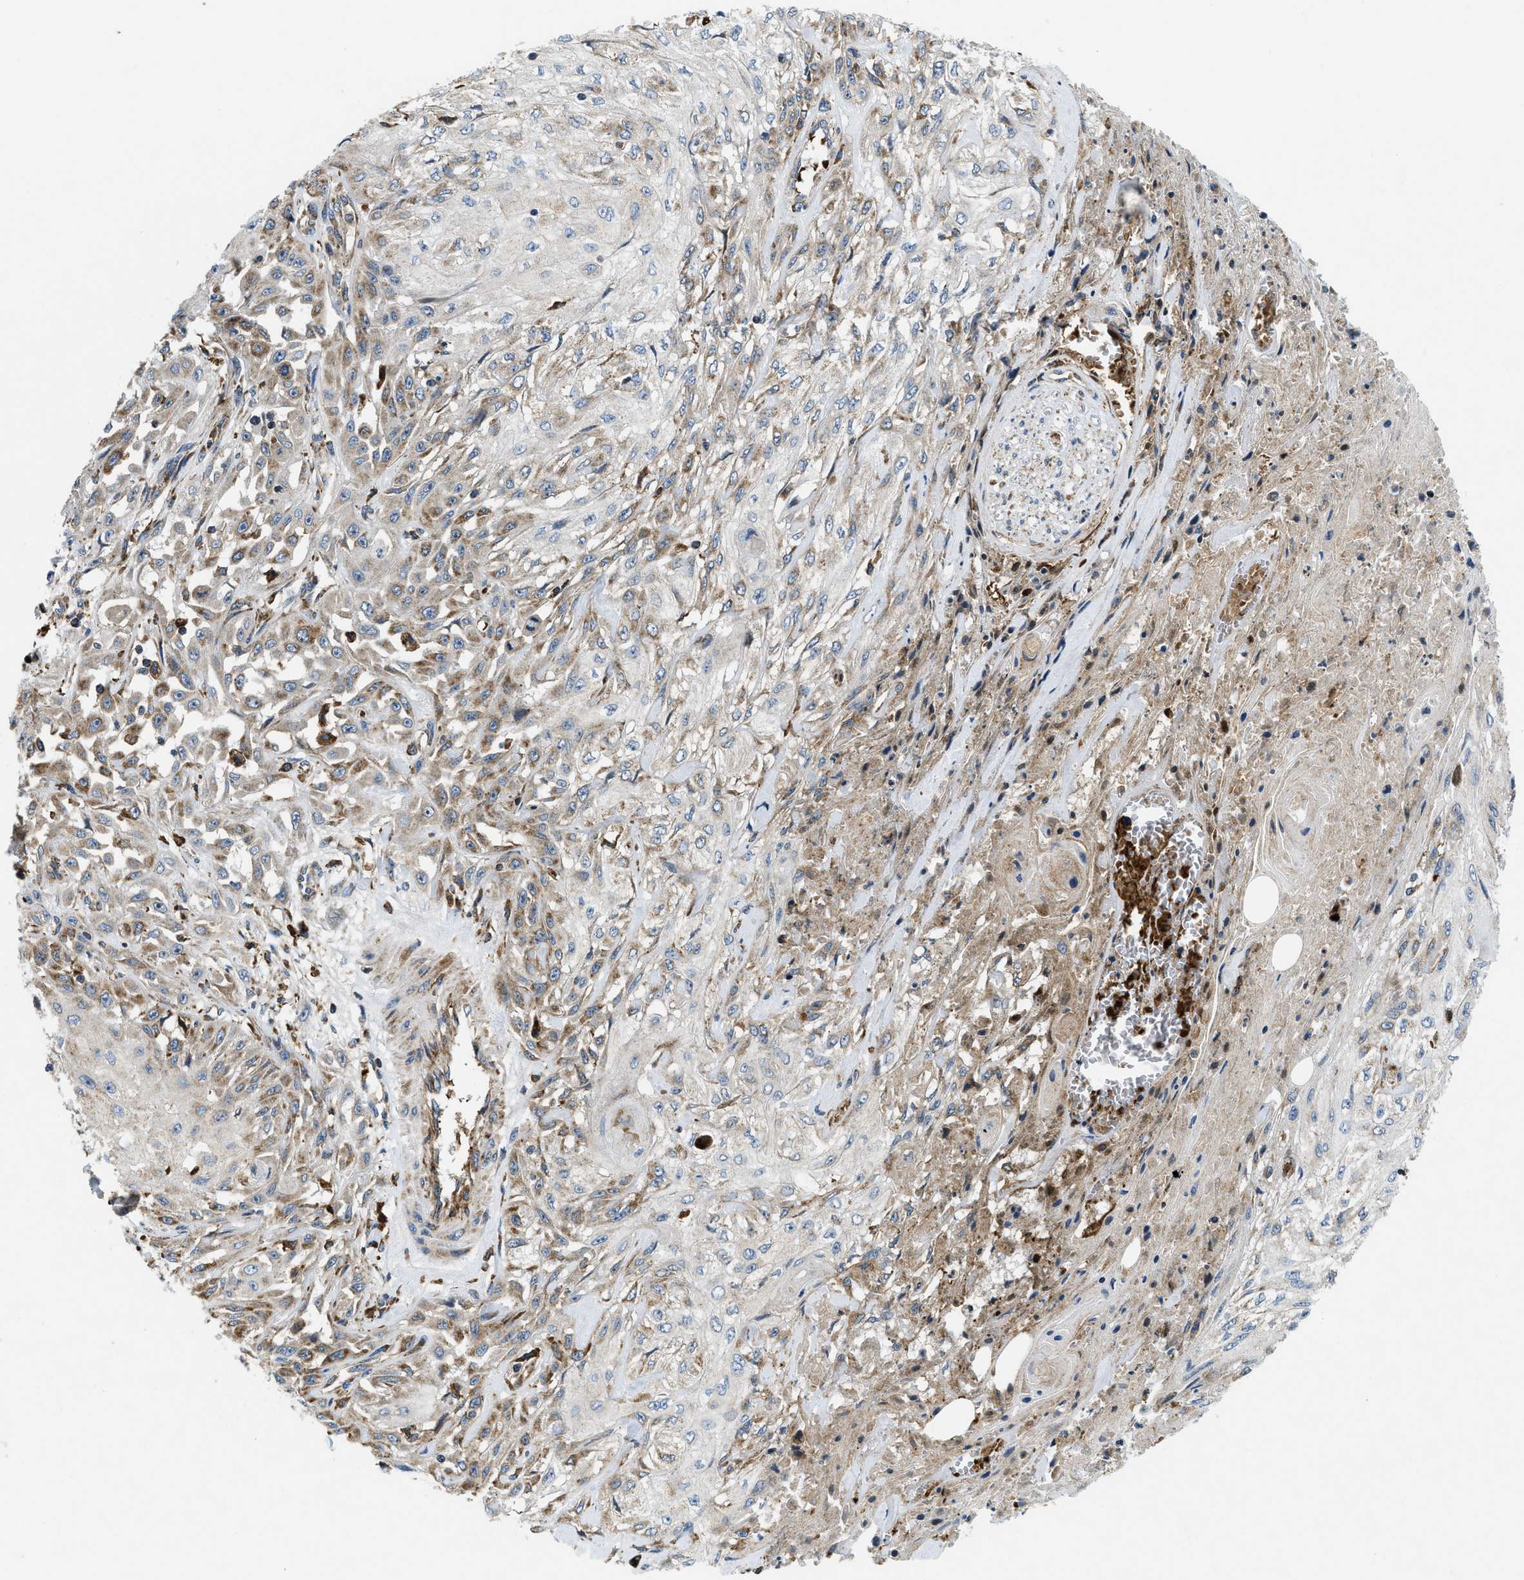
{"staining": {"intensity": "moderate", "quantity": "25%-75%", "location": "cytoplasmic/membranous"}, "tissue": "skin cancer", "cell_type": "Tumor cells", "image_type": "cancer", "snomed": [{"axis": "morphology", "description": "Squamous cell carcinoma, NOS"}, {"axis": "morphology", "description": "Squamous cell carcinoma, metastatic, NOS"}, {"axis": "topography", "description": "Skin"}, {"axis": "topography", "description": "Lymph node"}], "caption": "DAB (3,3'-diaminobenzidine) immunohistochemical staining of skin cancer (metastatic squamous cell carcinoma) displays moderate cytoplasmic/membranous protein positivity in about 25%-75% of tumor cells. (Stains: DAB in brown, nuclei in blue, Microscopy: brightfield microscopy at high magnification).", "gene": "CSPG4", "patient": {"sex": "male", "age": 75}}